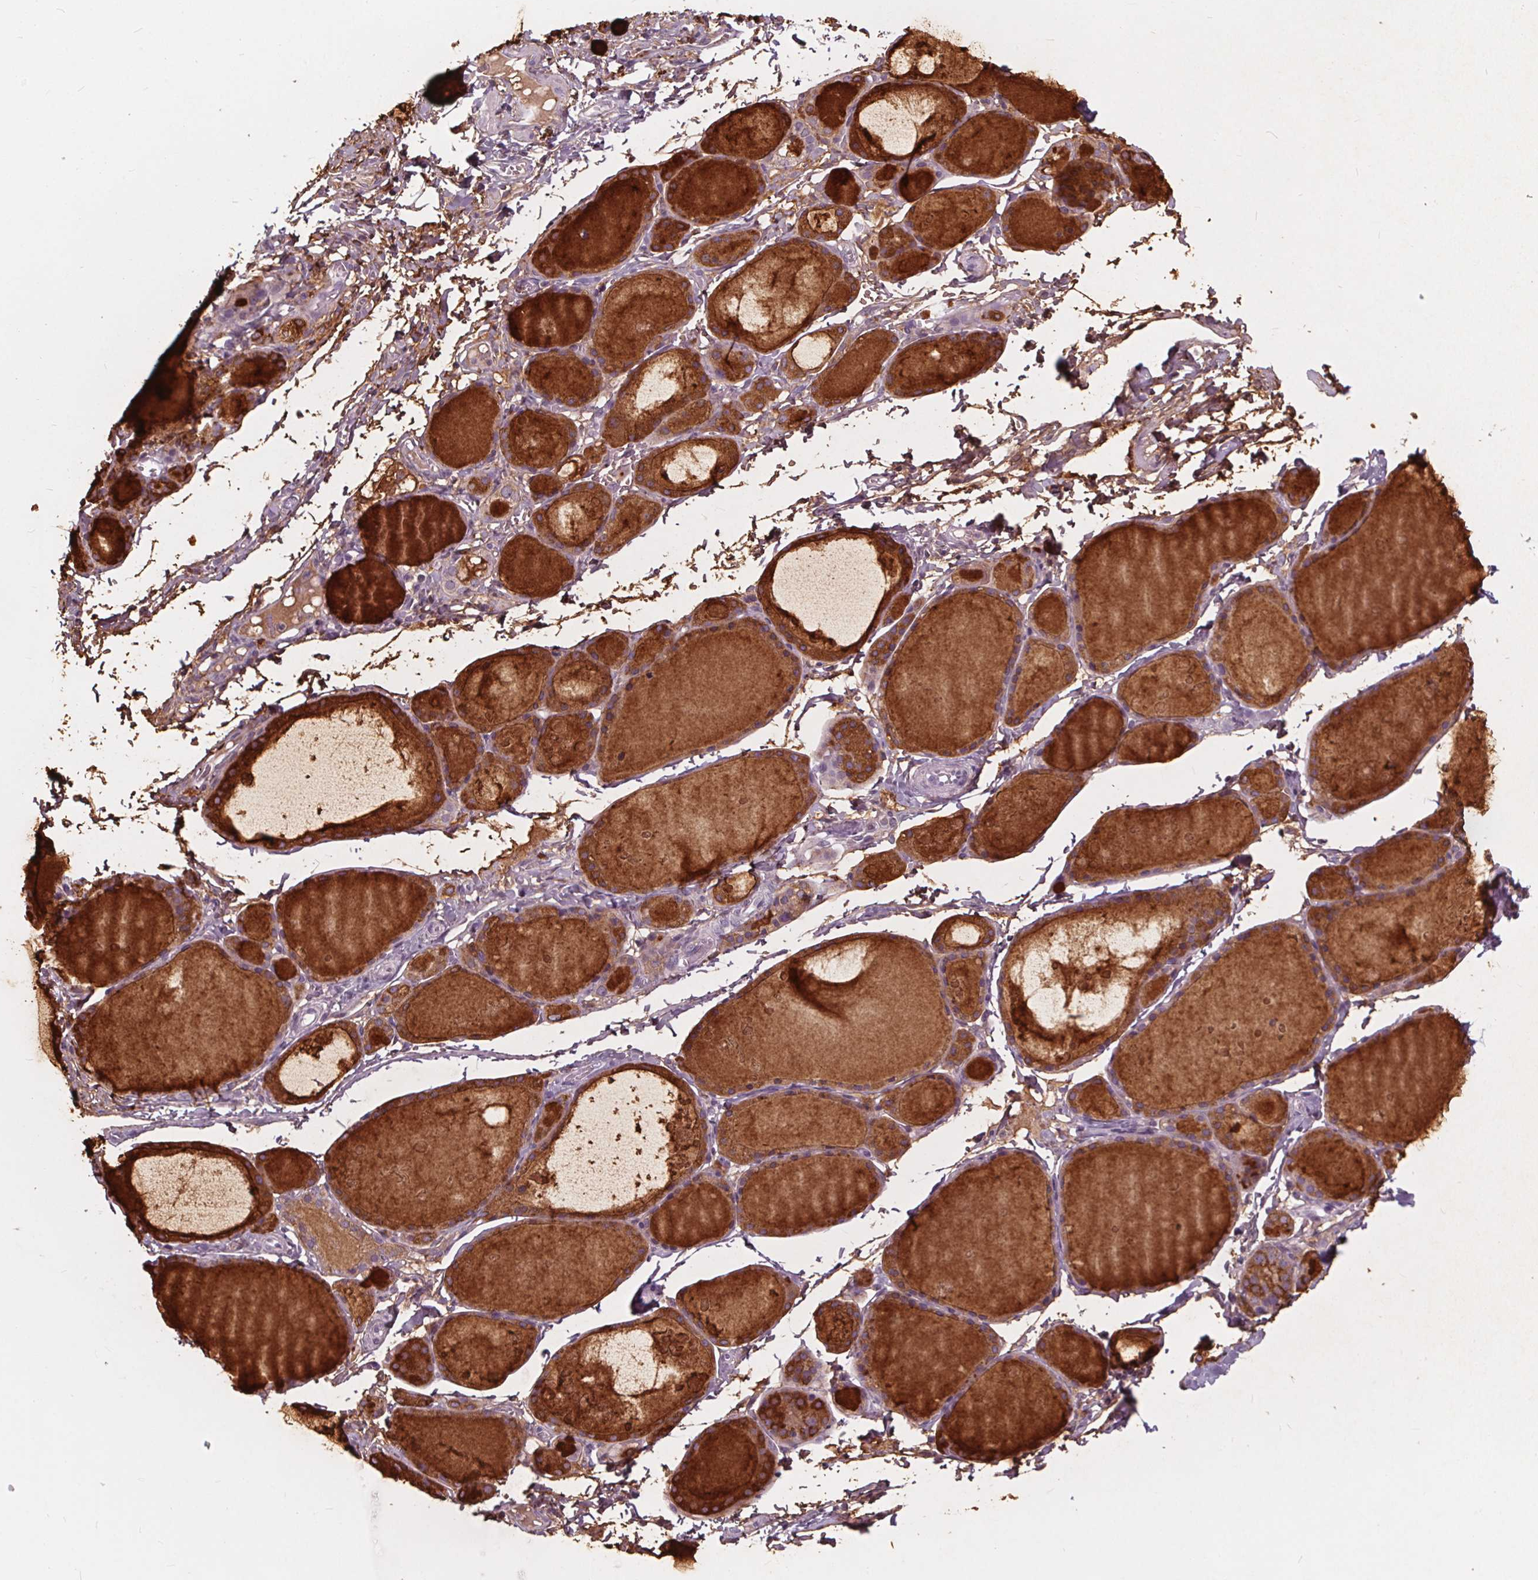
{"staining": {"intensity": "strong", "quantity": ">75%", "location": "cytoplasmic/membranous"}, "tissue": "thyroid gland", "cell_type": "Glandular cells", "image_type": "normal", "snomed": [{"axis": "morphology", "description": "Normal tissue, NOS"}, {"axis": "topography", "description": "Thyroid gland"}], "caption": "Protein expression analysis of normal thyroid gland shows strong cytoplasmic/membranous staining in about >75% of glandular cells. The protein of interest is stained brown, and the nuclei are stained in blue (DAB IHC with brightfield microscopy, high magnification).", "gene": "HAAO", "patient": {"sex": "male", "age": 68}}